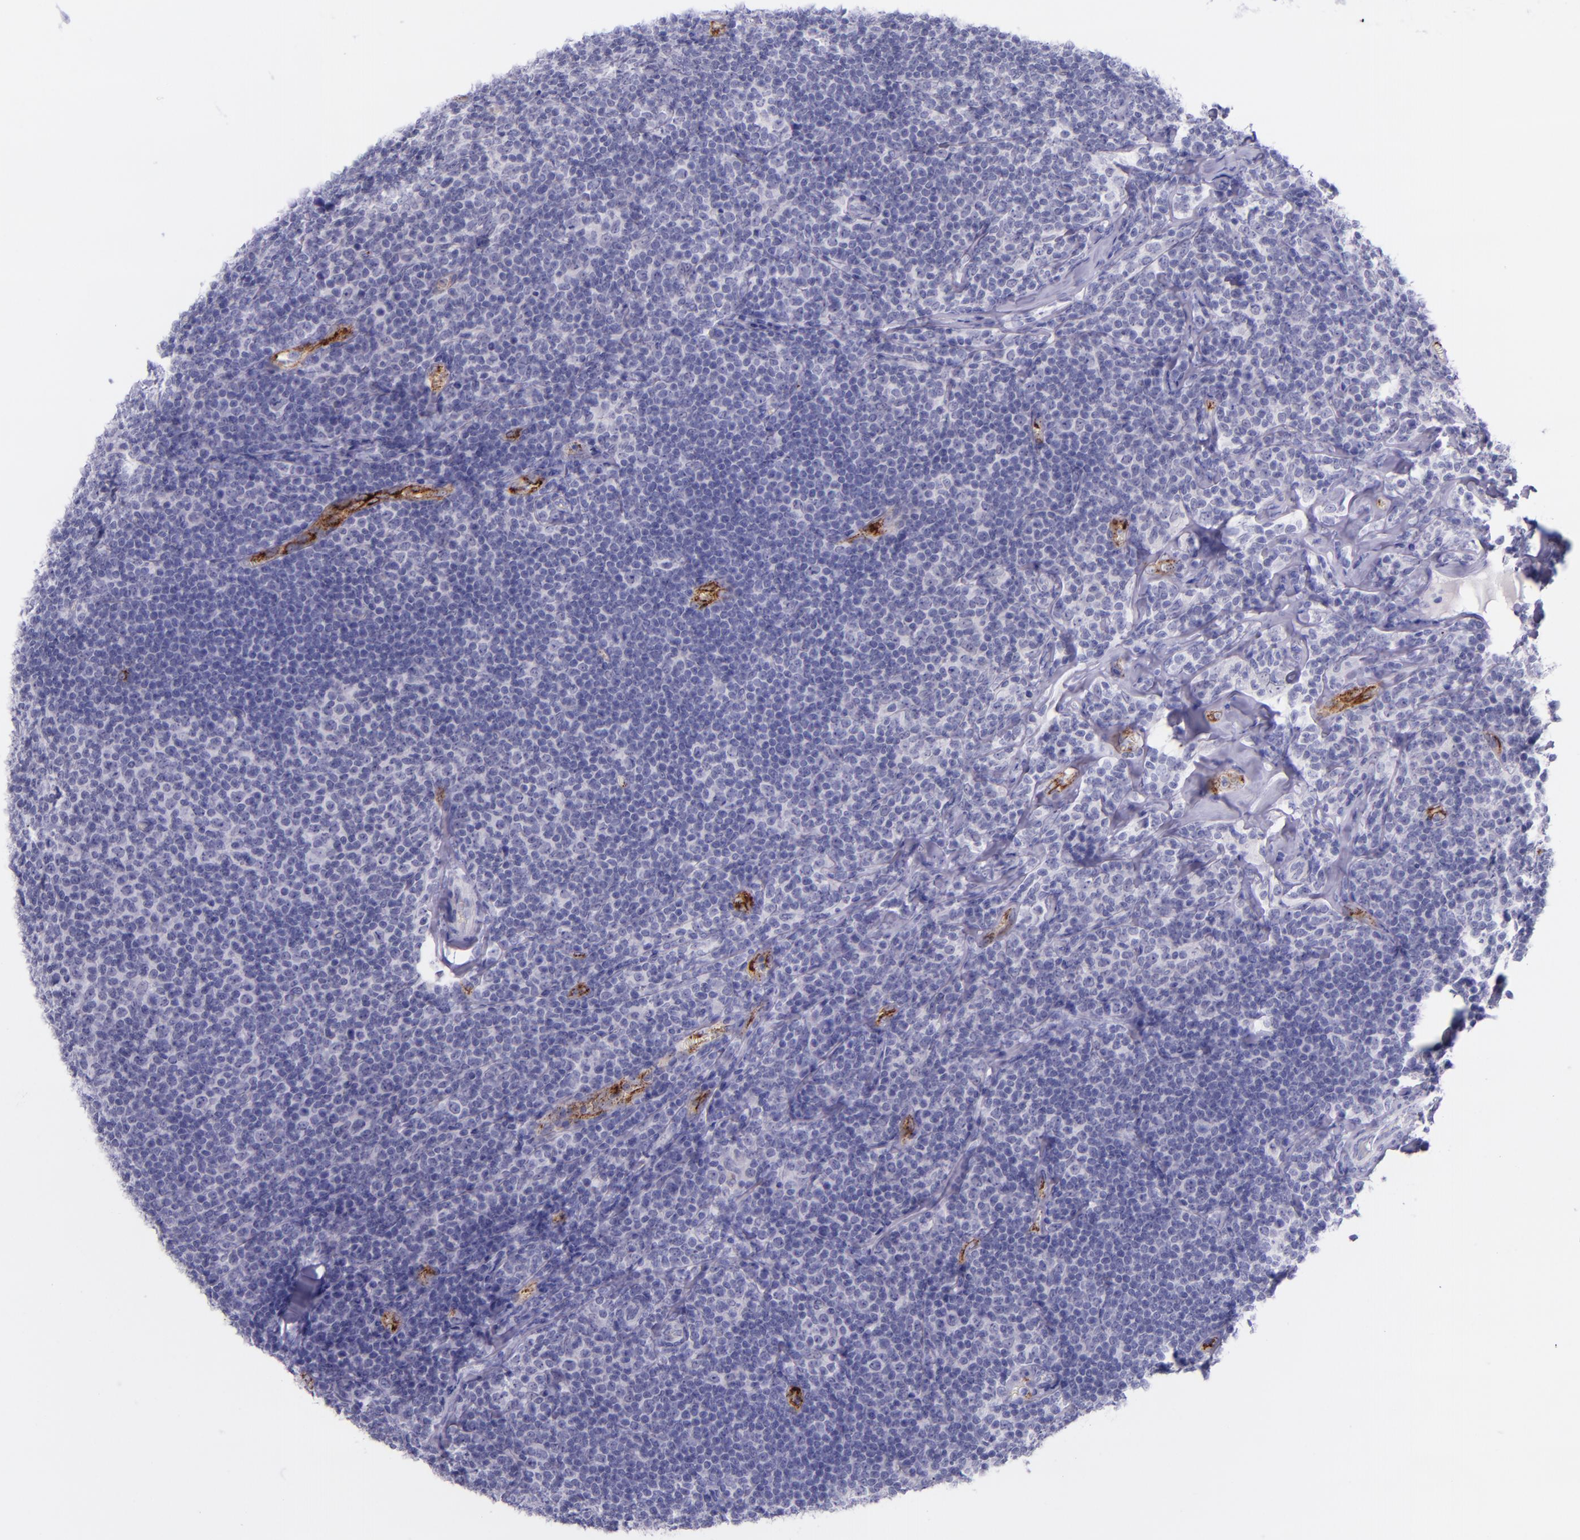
{"staining": {"intensity": "negative", "quantity": "none", "location": "none"}, "tissue": "lymphoma", "cell_type": "Tumor cells", "image_type": "cancer", "snomed": [{"axis": "morphology", "description": "Malignant lymphoma, non-Hodgkin's type, Low grade"}, {"axis": "topography", "description": "Lymph node"}], "caption": "Image shows no protein staining in tumor cells of lymphoma tissue.", "gene": "SELE", "patient": {"sex": "male", "age": 74}}